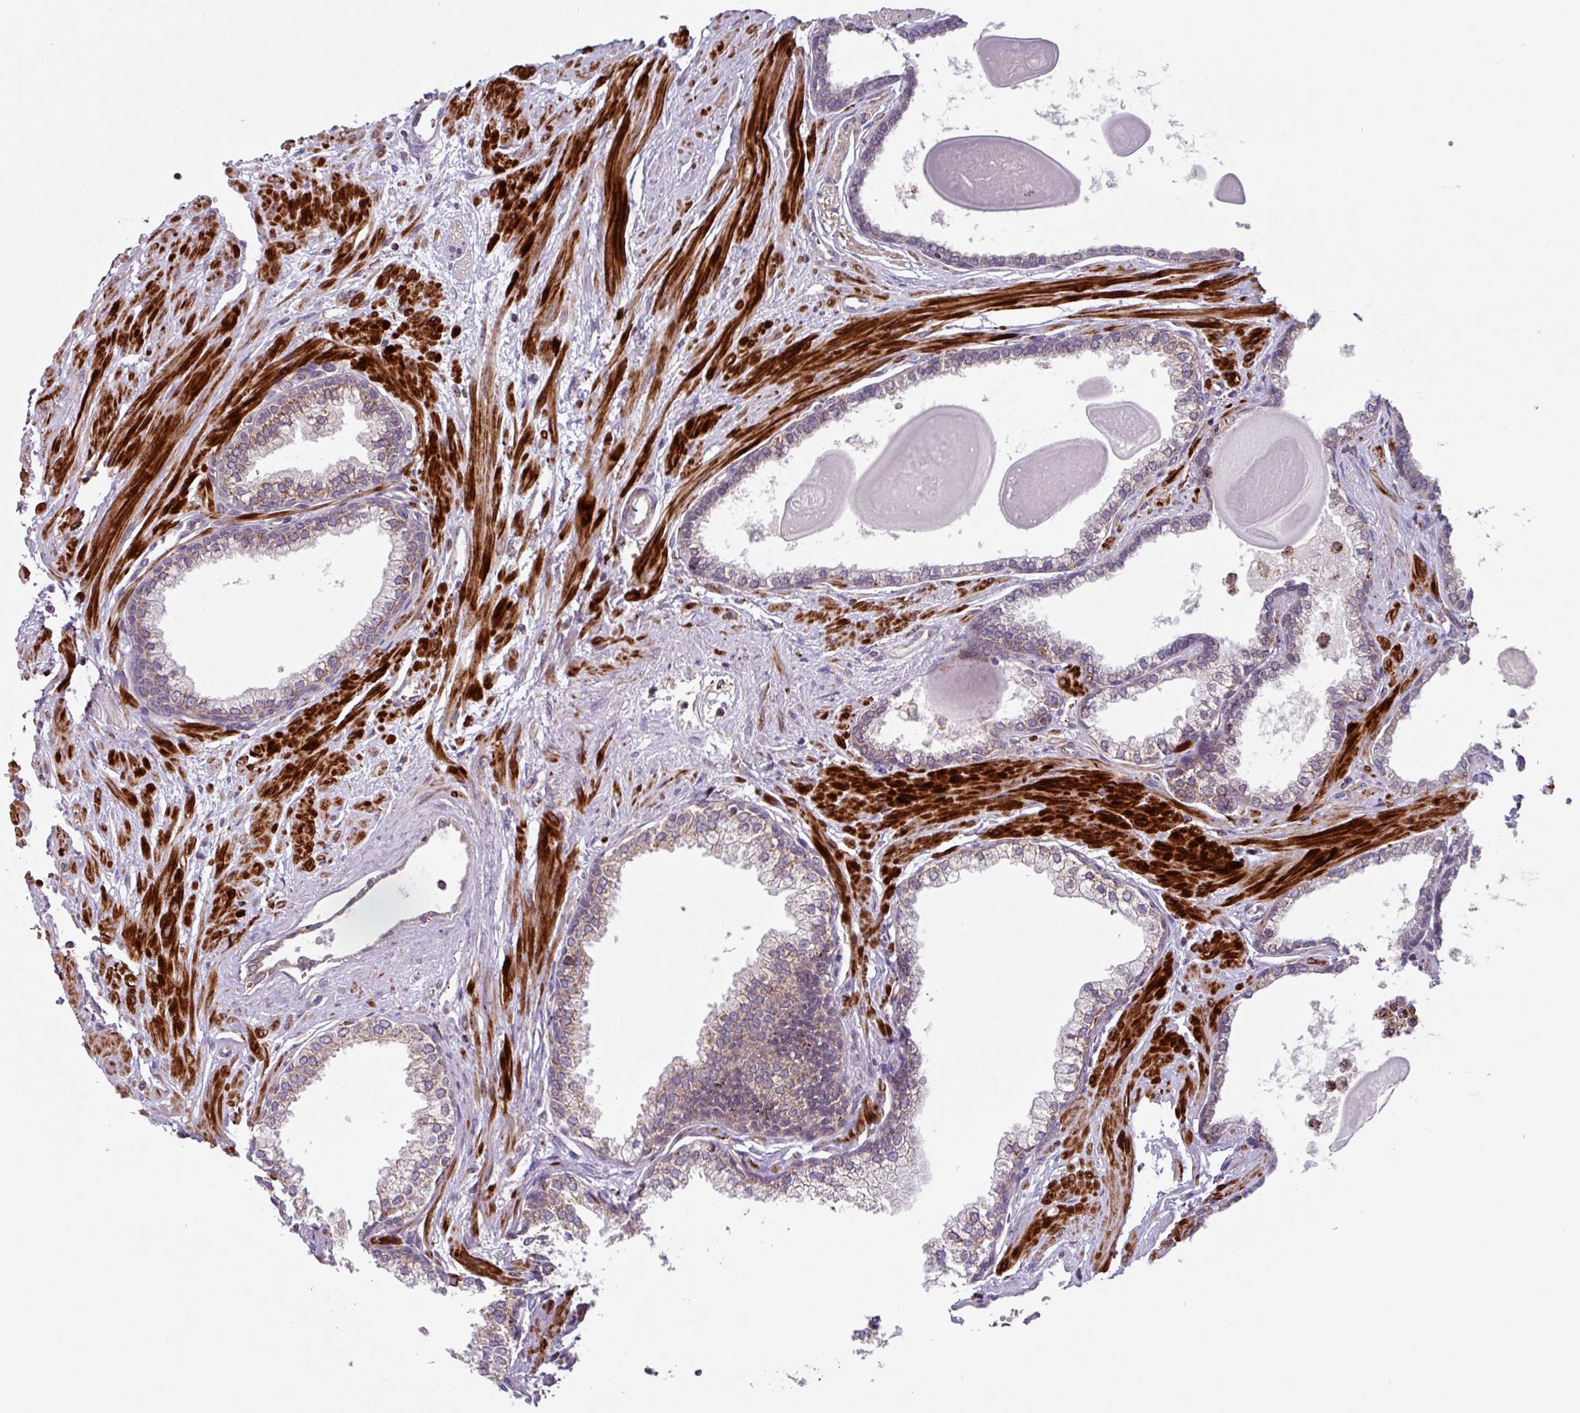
{"staining": {"intensity": "moderate", "quantity": "<25%", "location": "cytoplasmic/membranous"}, "tissue": "prostate", "cell_type": "Glandular cells", "image_type": "normal", "snomed": [{"axis": "morphology", "description": "Normal tissue, NOS"}, {"axis": "topography", "description": "Prostate"}], "caption": "A micrograph of prostate stained for a protein displays moderate cytoplasmic/membranous brown staining in glandular cells. (IHC, brightfield microscopy, high magnification).", "gene": "AKIRIN1", "patient": {"sex": "male", "age": 57}}